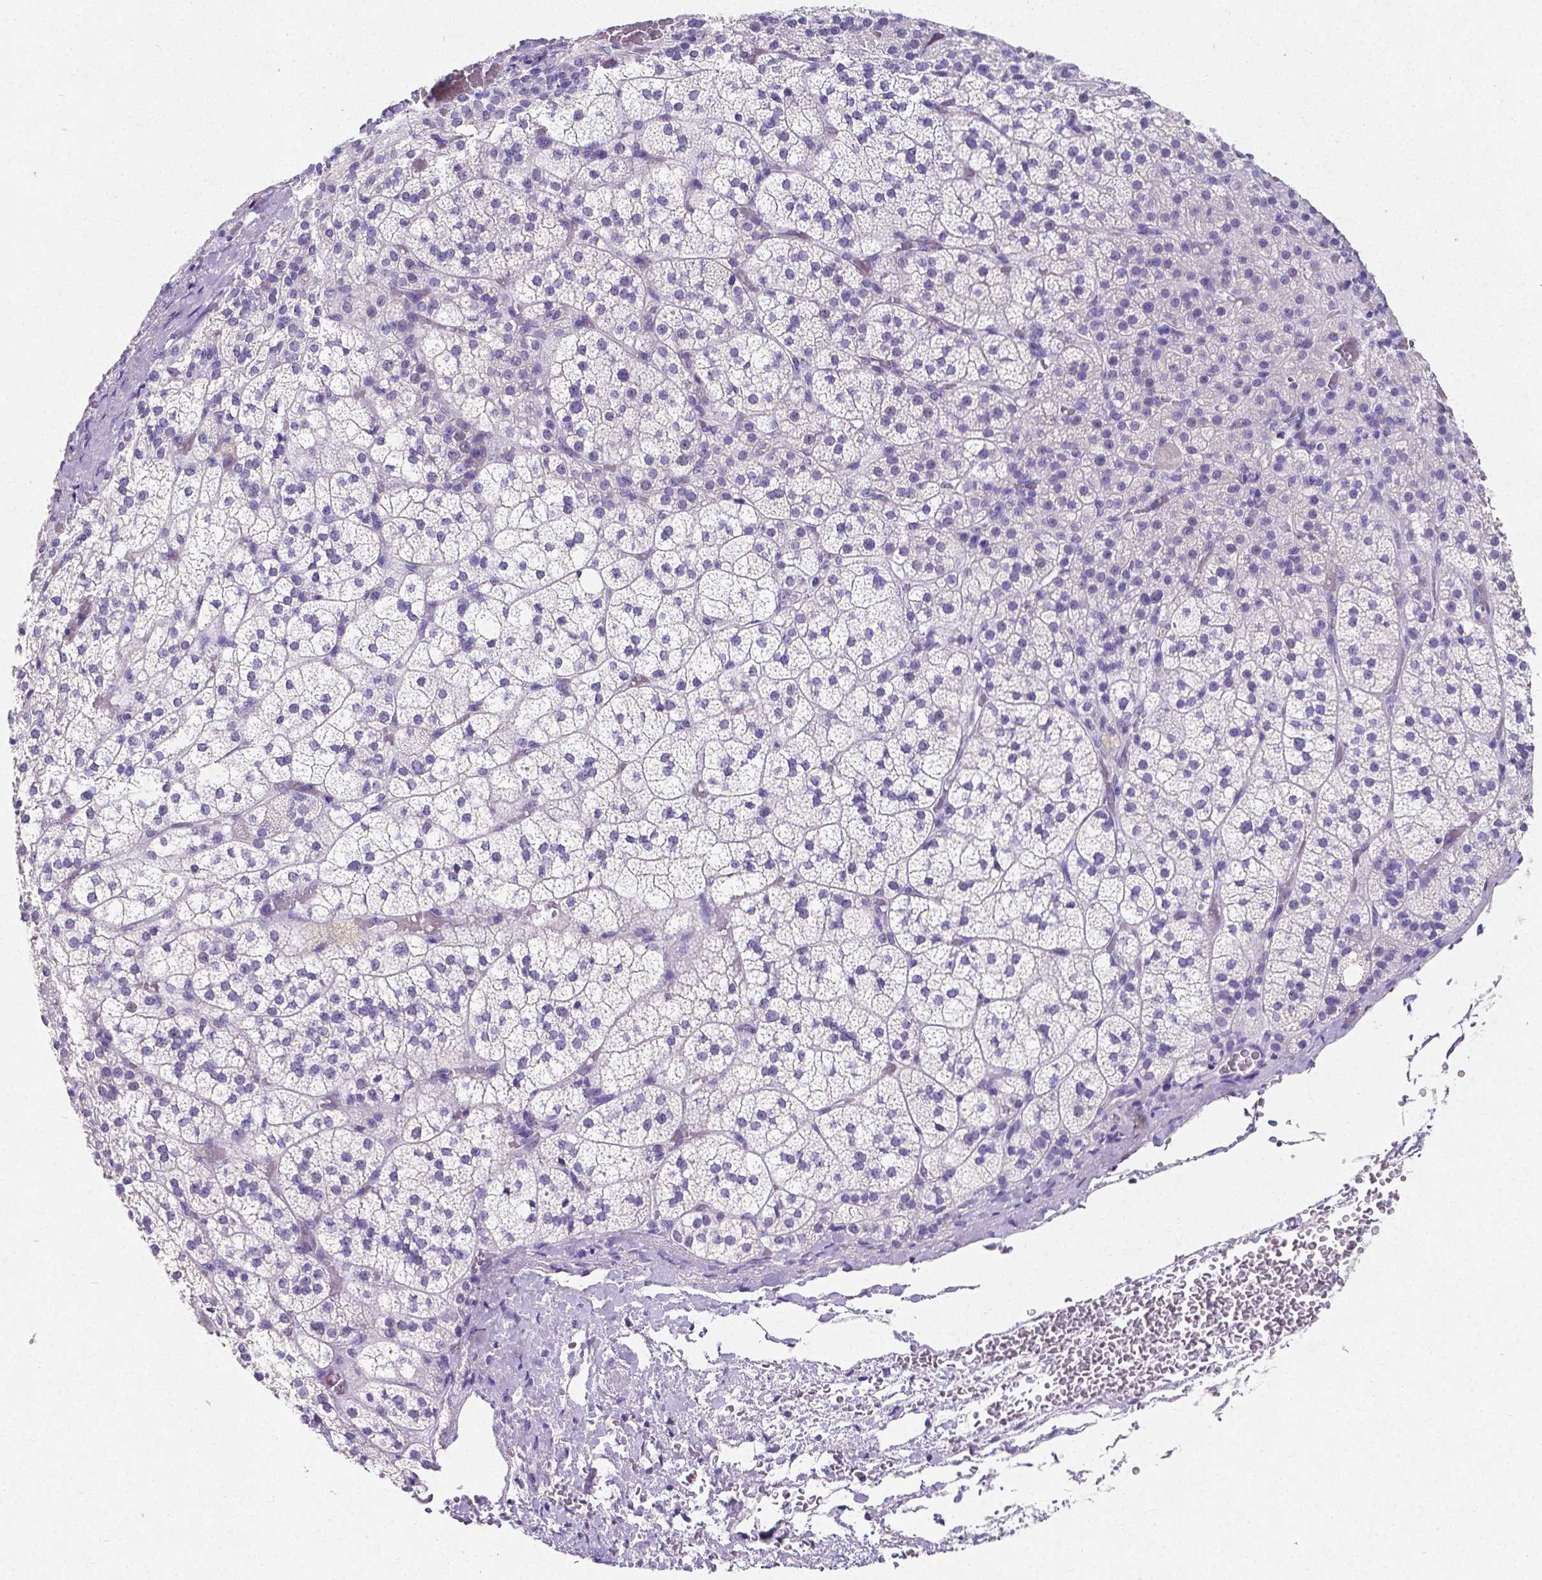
{"staining": {"intensity": "negative", "quantity": "none", "location": "none"}, "tissue": "adrenal gland", "cell_type": "Glandular cells", "image_type": "normal", "snomed": [{"axis": "morphology", "description": "Normal tissue, NOS"}, {"axis": "topography", "description": "Adrenal gland"}], "caption": "Immunohistochemistry photomicrograph of normal adrenal gland: adrenal gland stained with DAB shows no significant protein staining in glandular cells.", "gene": "SATB2", "patient": {"sex": "female", "age": 60}}